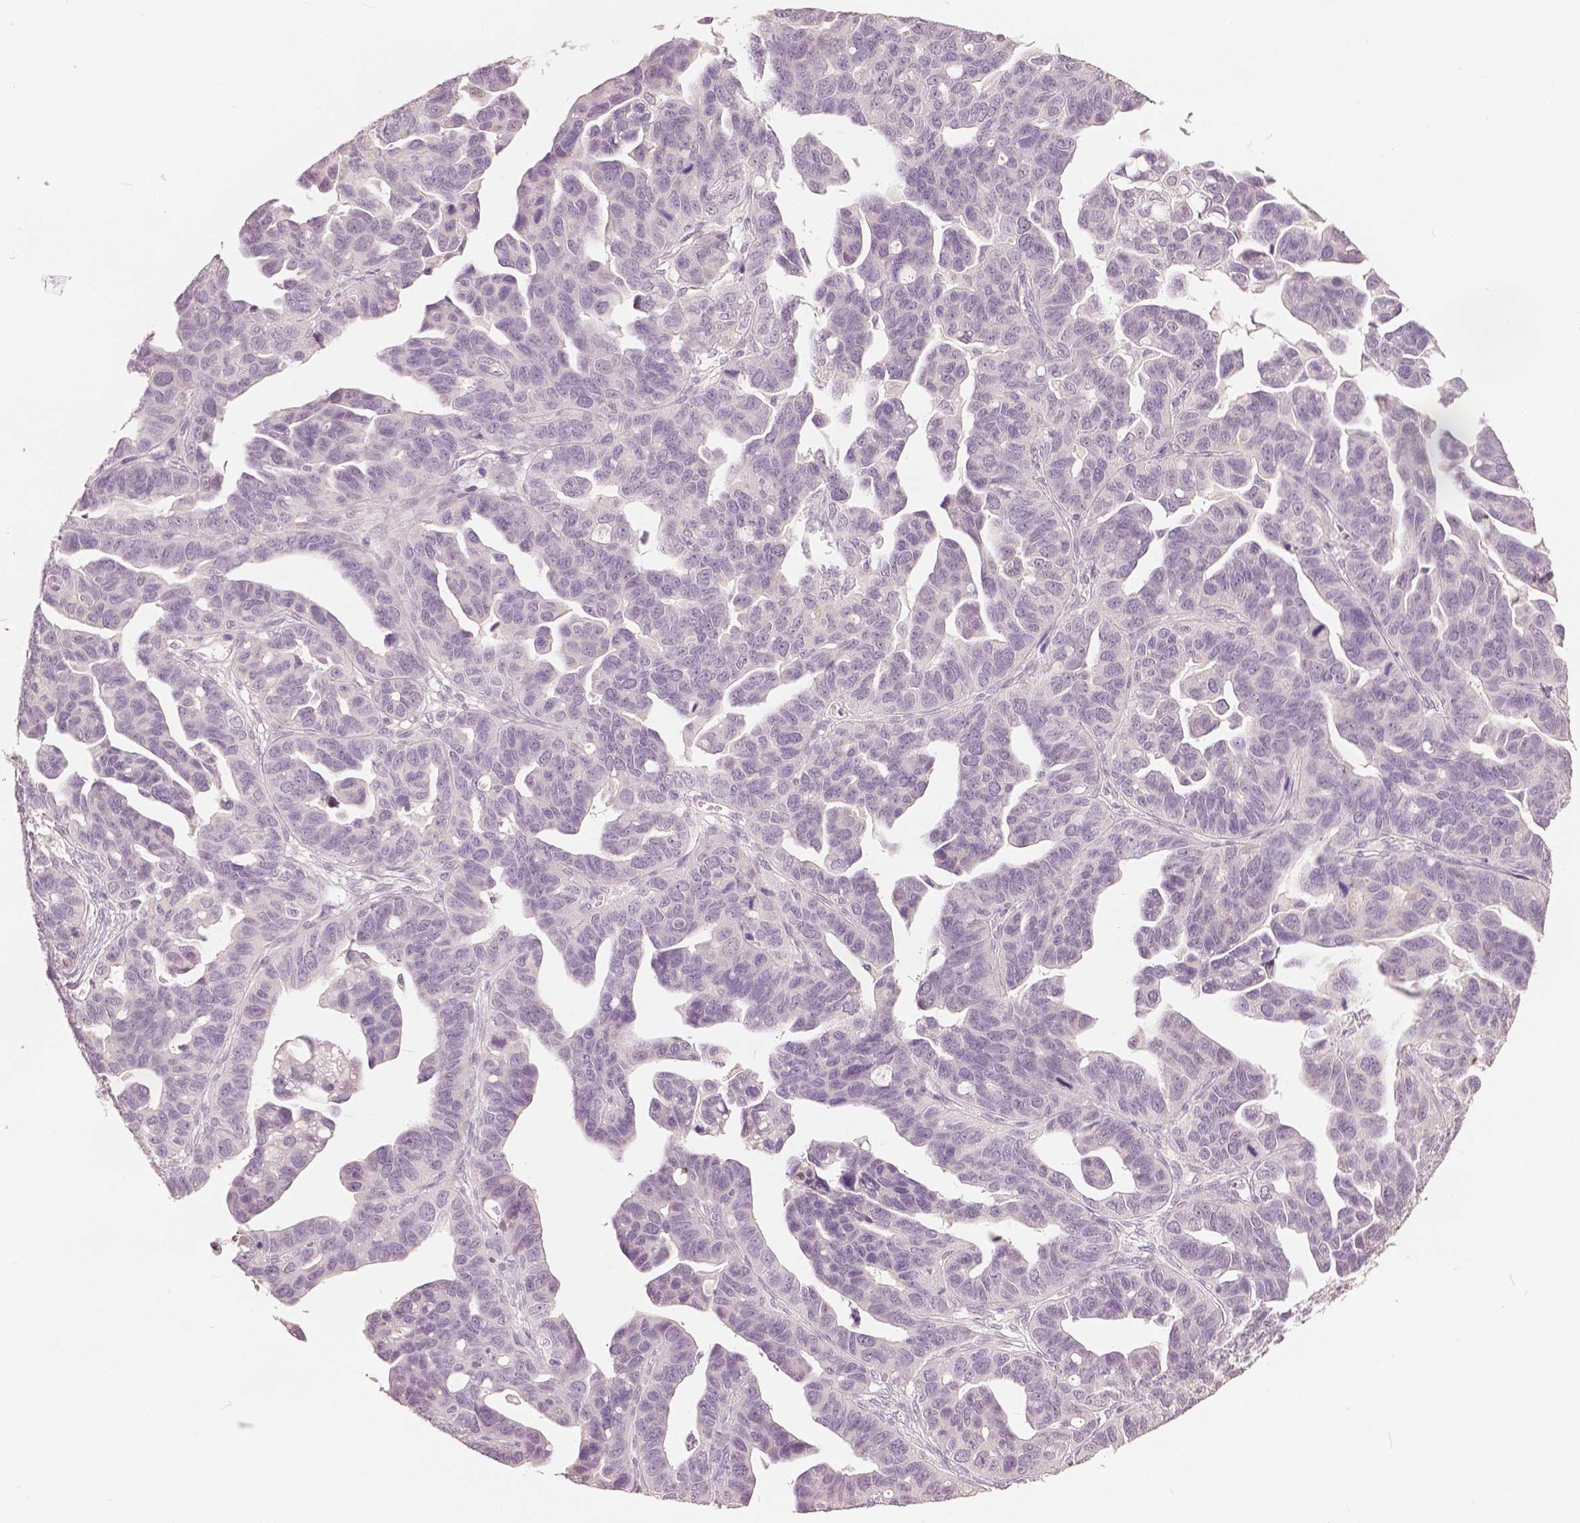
{"staining": {"intensity": "negative", "quantity": "none", "location": "none"}, "tissue": "ovarian cancer", "cell_type": "Tumor cells", "image_type": "cancer", "snomed": [{"axis": "morphology", "description": "Cystadenocarcinoma, serous, NOS"}, {"axis": "topography", "description": "Ovary"}], "caption": "The histopathology image shows no staining of tumor cells in ovarian serous cystadenocarcinoma.", "gene": "NANOG", "patient": {"sex": "female", "age": 69}}